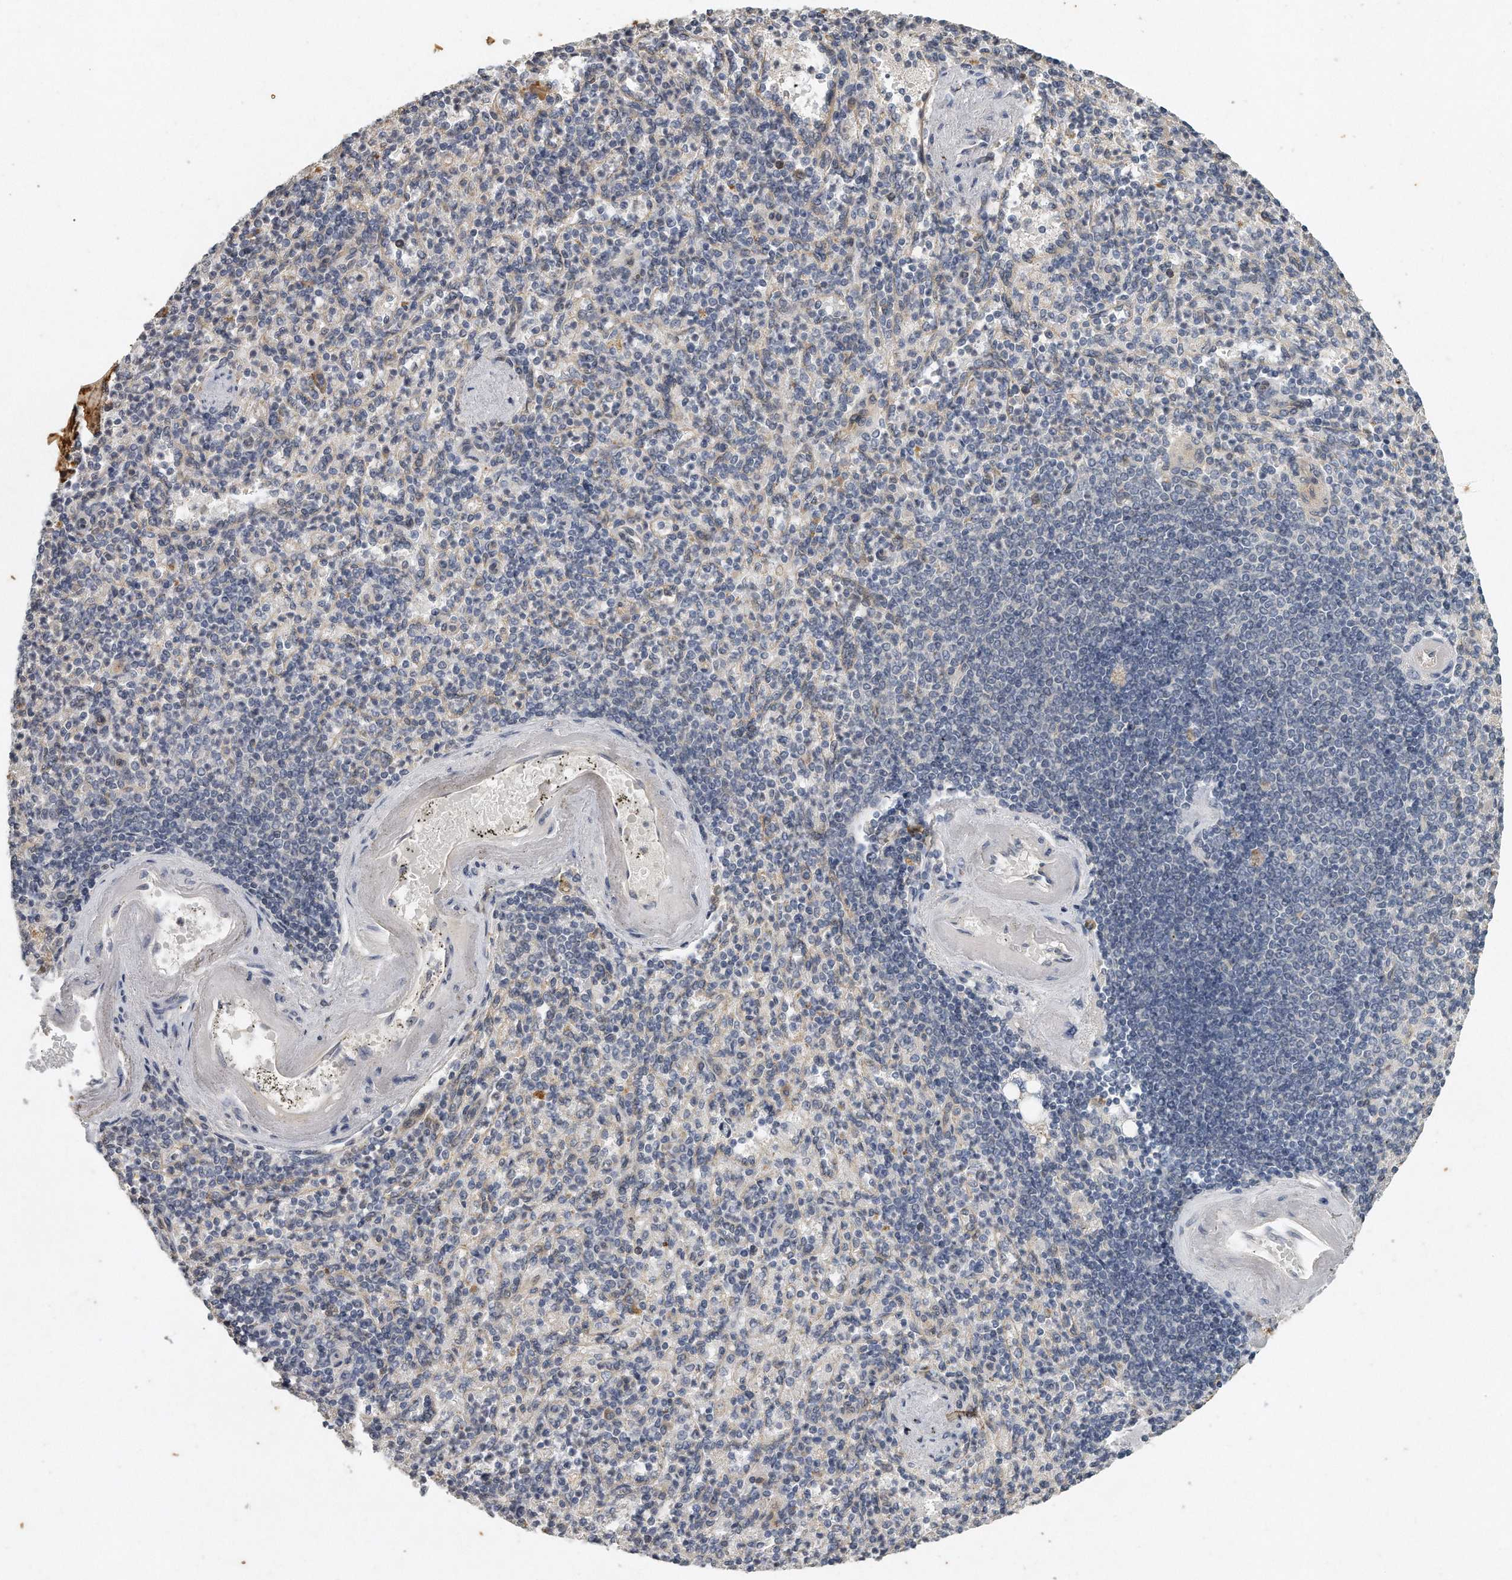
{"staining": {"intensity": "negative", "quantity": "none", "location": "none"}, "tissue": "spleen", "cell_type": "Cells in red pulp", "image_type": "normal", "snomed": [{"axis": "morphology", "description": "Normal tissue, NOS"}, {"axis": "topography", "description": "Spleen"}], "caption": "This is an immunohistochemistry (IHC) micrograph of normal human spleen. There is no expression in cells in red pulp.", "gene": "CAMK1", "patient": {"sex": "female", "age": 74}}